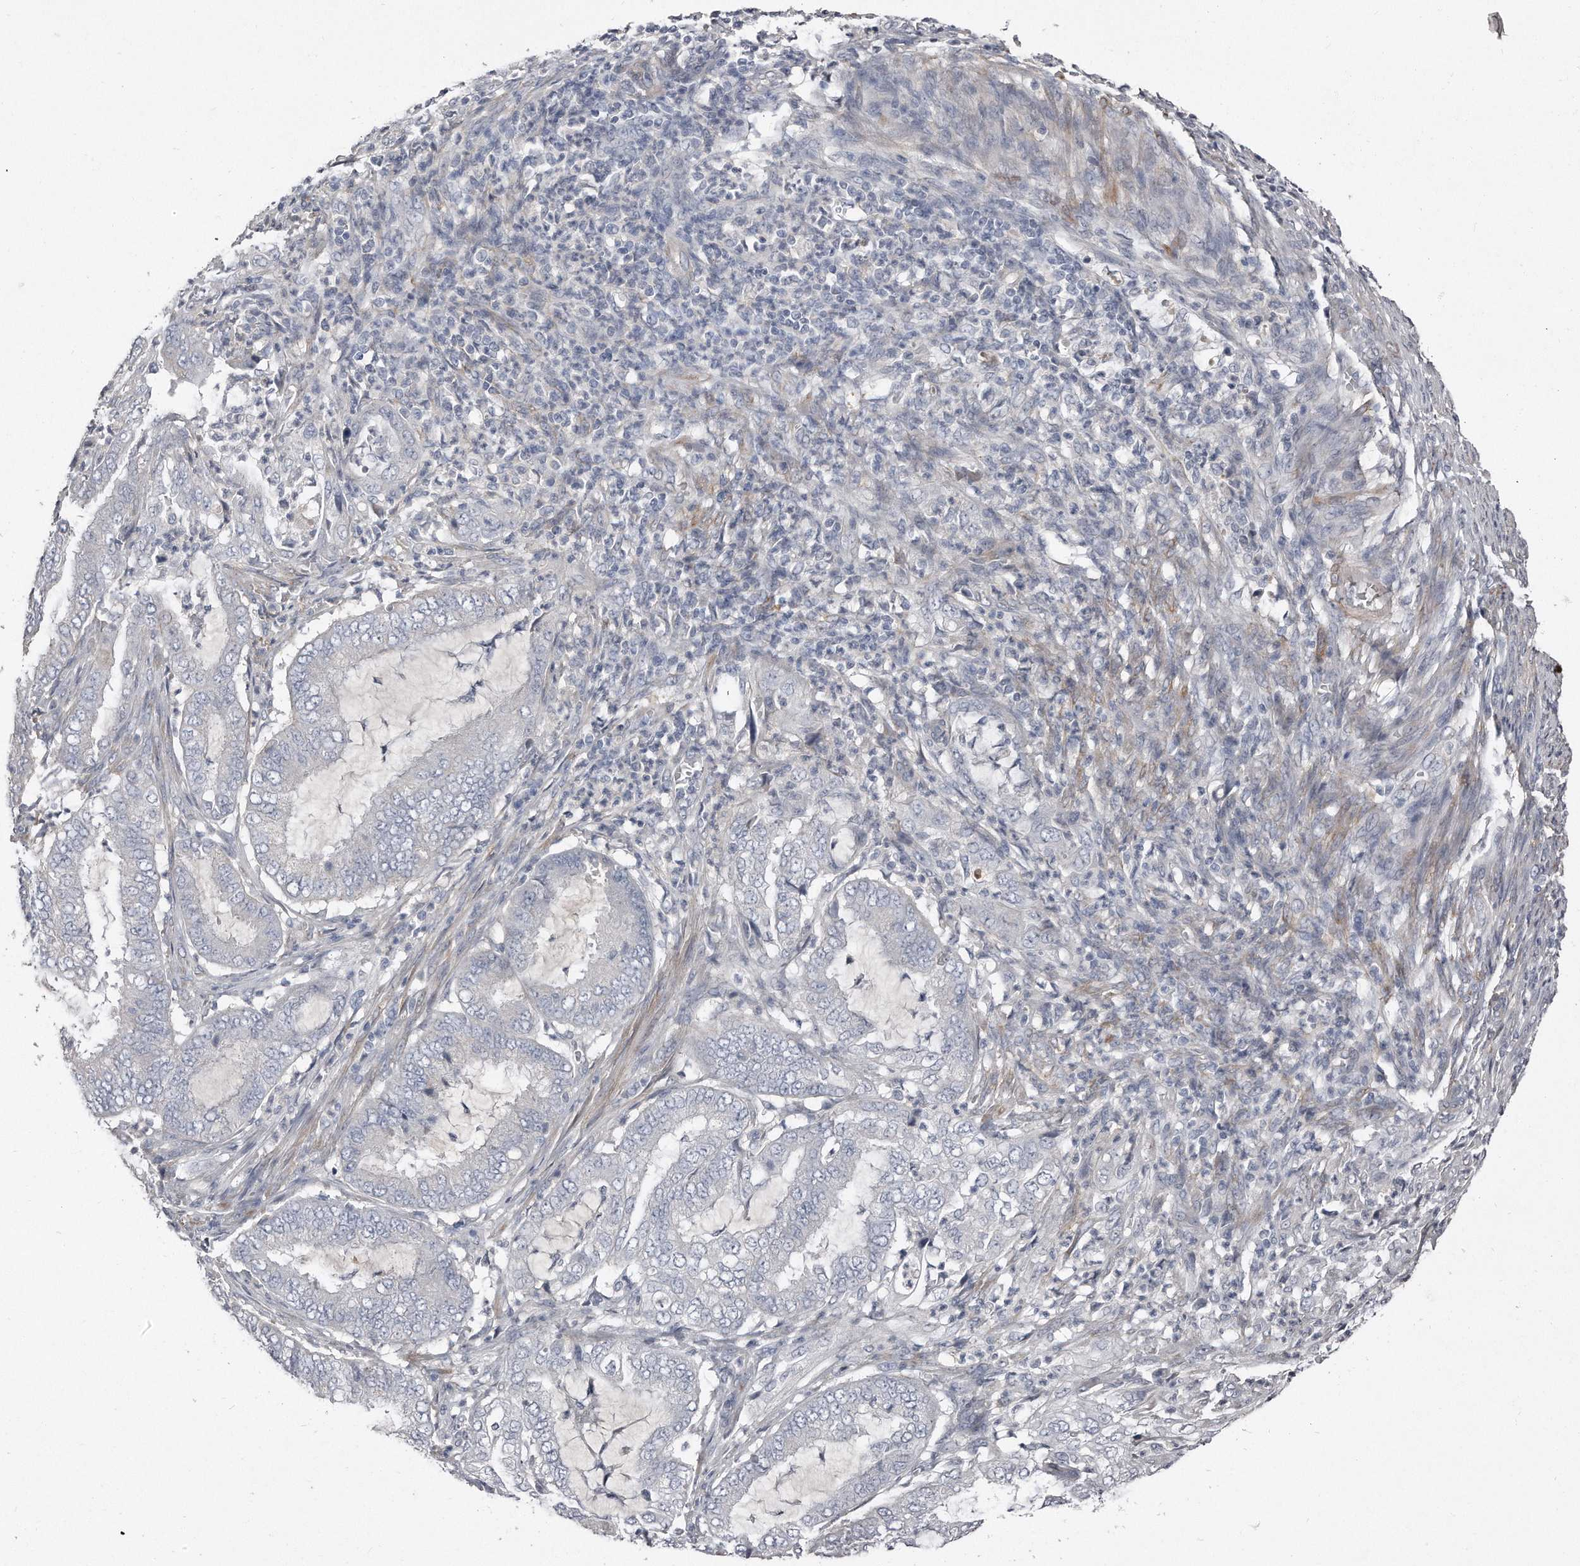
{"staining": {"intensity": "negative", "quantity": "none", "location": "none"}, "tissue": "endometrial cancer", "cell_type": "Tumor cells", "image_type": "cancer", "snomed": [{"axis": "morphology", "description": "Adenocarcinoma, NOS"}, {"axis": "topography", "description": "Endometrium"}], "caption": "Immunohistochemical staining of endometrial adenocarcinoma demonstrates no significant positivity in tumor cells. (DAB immunohistochemistry, high magnification).", "gene": "LMOD1", "patient": {"sex": "female", "age": 51}}